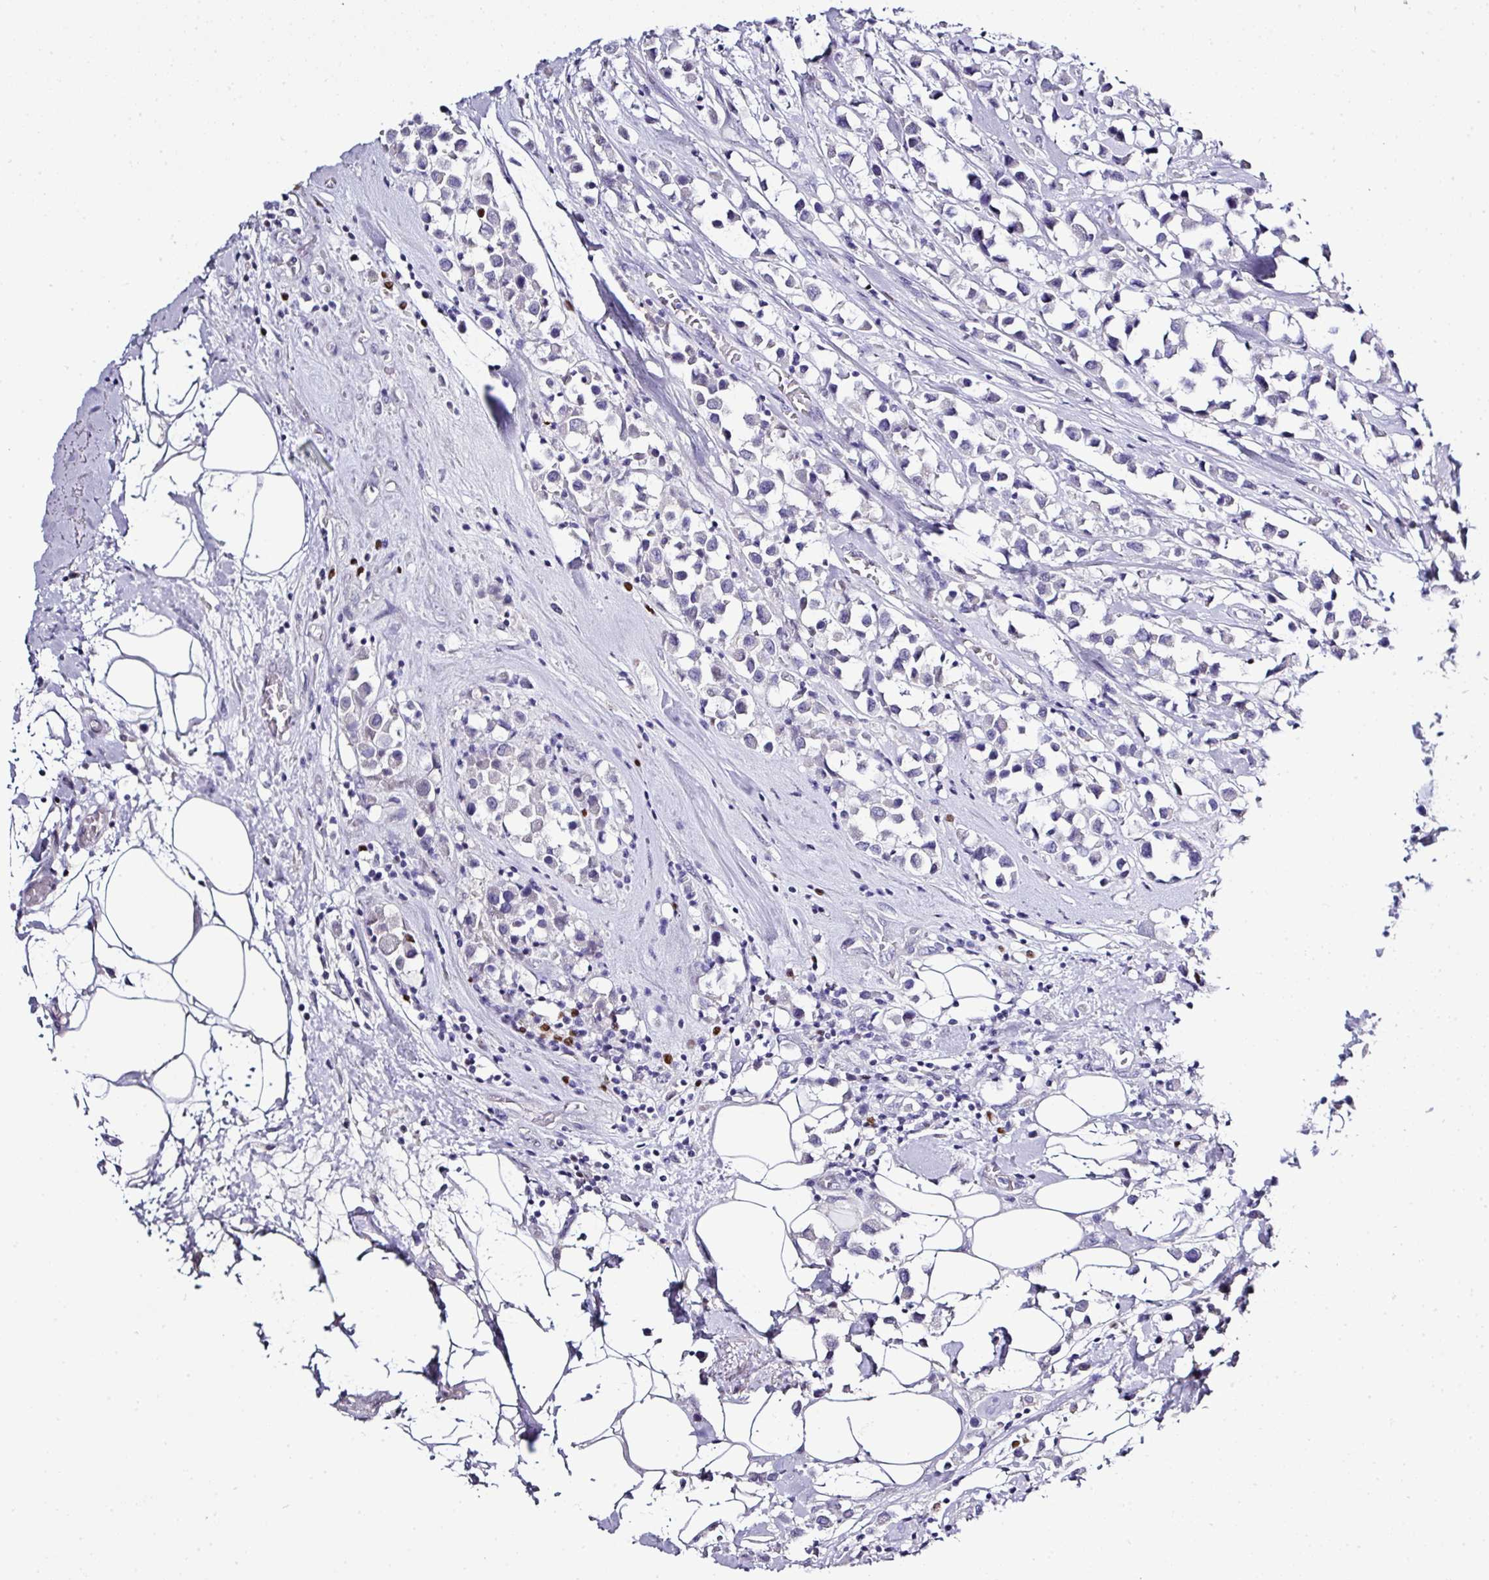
{"staining": {"intensity": "negative", "quantity": "none", "location": "none"}, "tissue": "breast cancer", "cell_type": "Tumor cells", "image_type": "cancer", "snomed": [{"axis": "morphology", "description": "Duct carcinoma"}, {"axis": "topography", "description": "Breast"}], "caption": "This is an IHC photomicrograph of breast cancer (infiltrating ductal carcinoma). There is no staining in tumor cells.", "gene": "BCL11A", "patient": {"sex": "female", "age": 61}}